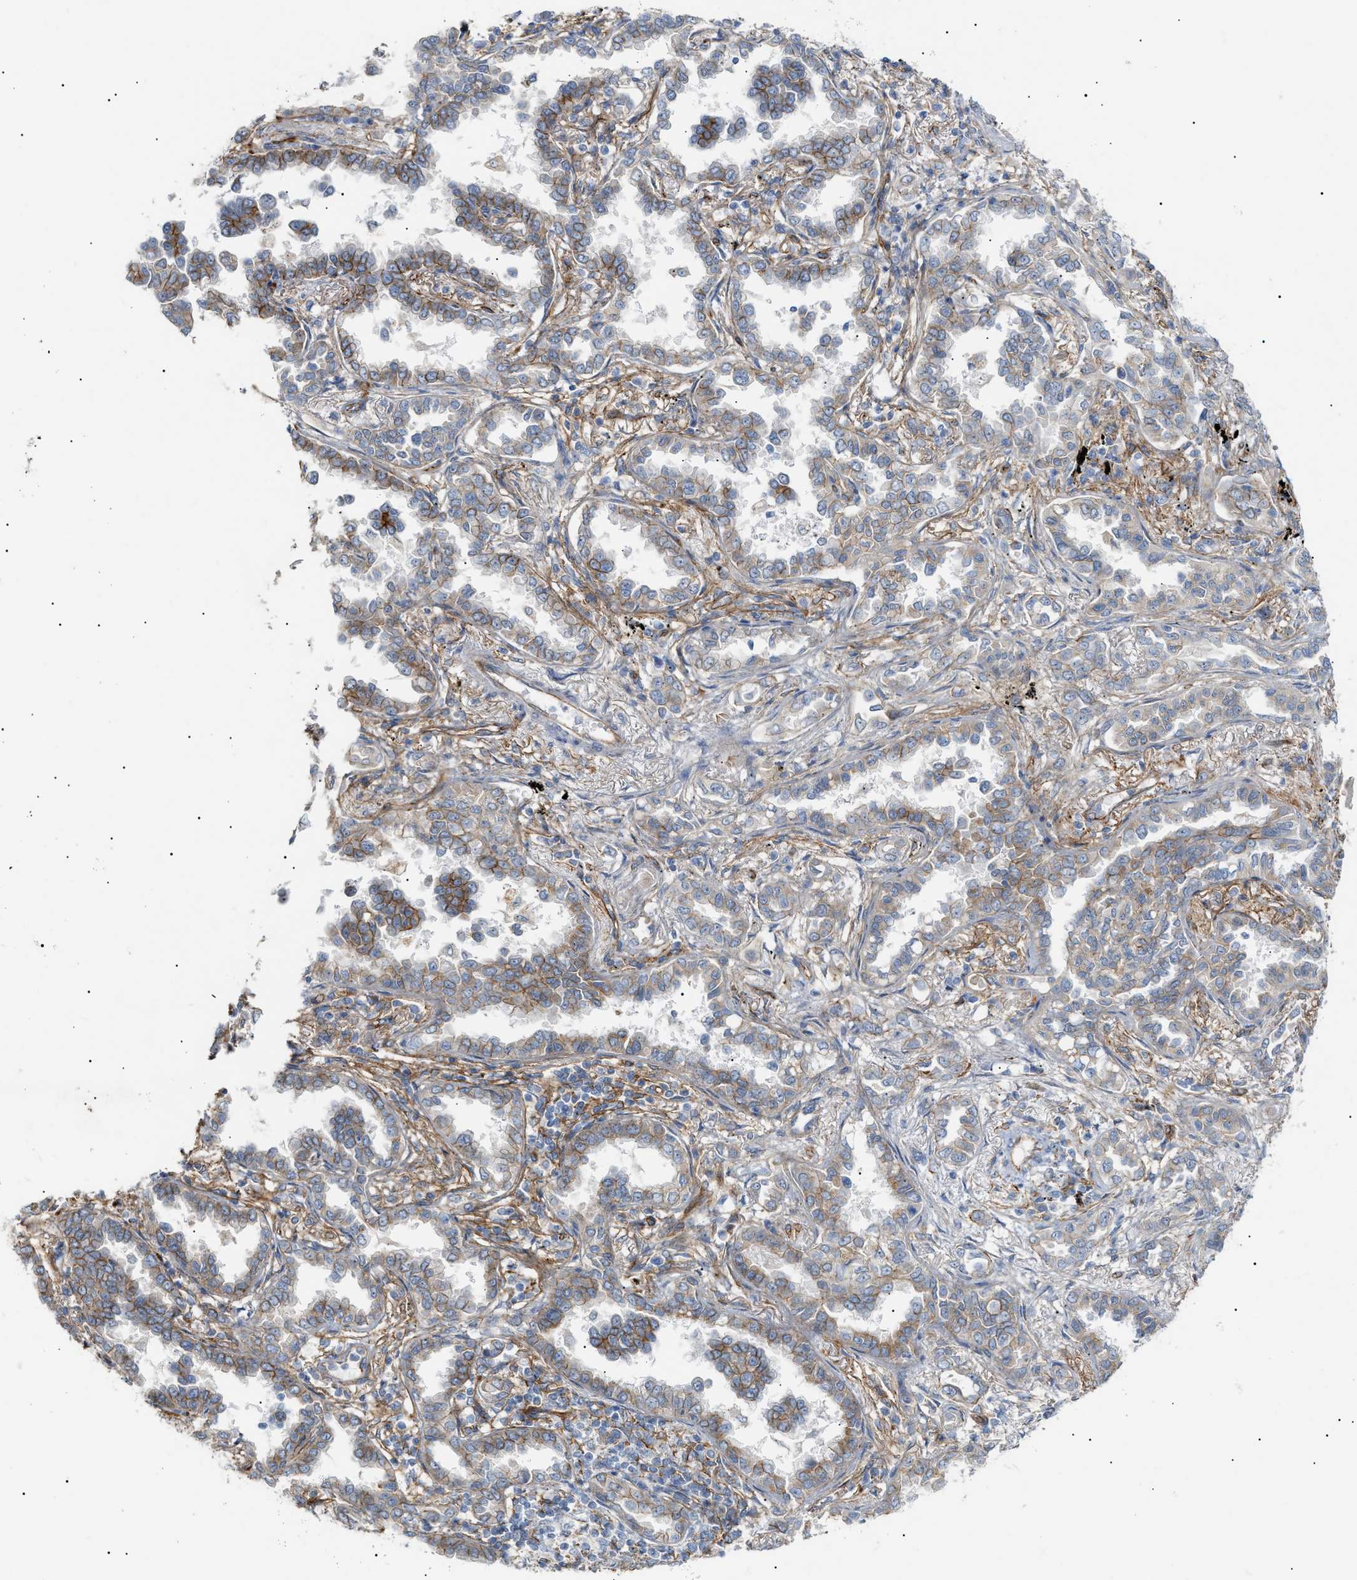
{"staining": {"intensity": "moderate", "quantity": "25%-75%", "location": "cytoplasmic/membranous"}, "tissue": "lung cancer", "cell_type": "Tumor cells", "image_type": "cancer", "snomed": [{"axis": "morphology", "description": "Normal tissue, NOS"}, {"axis": "morphology", "description": "Adenocarcinoma, NOS"}, {"axis": "topography", "description": "Lung"}], "caption": "Human adenocarcinoma (lung) stained with a brown dye demonstrates moderate cytoplasmic/membranous positive positivity in approximately 25%-75% of tumor cells.", "gene": "ZFHX2", "patient": {"sex": "male", "age": 59}}